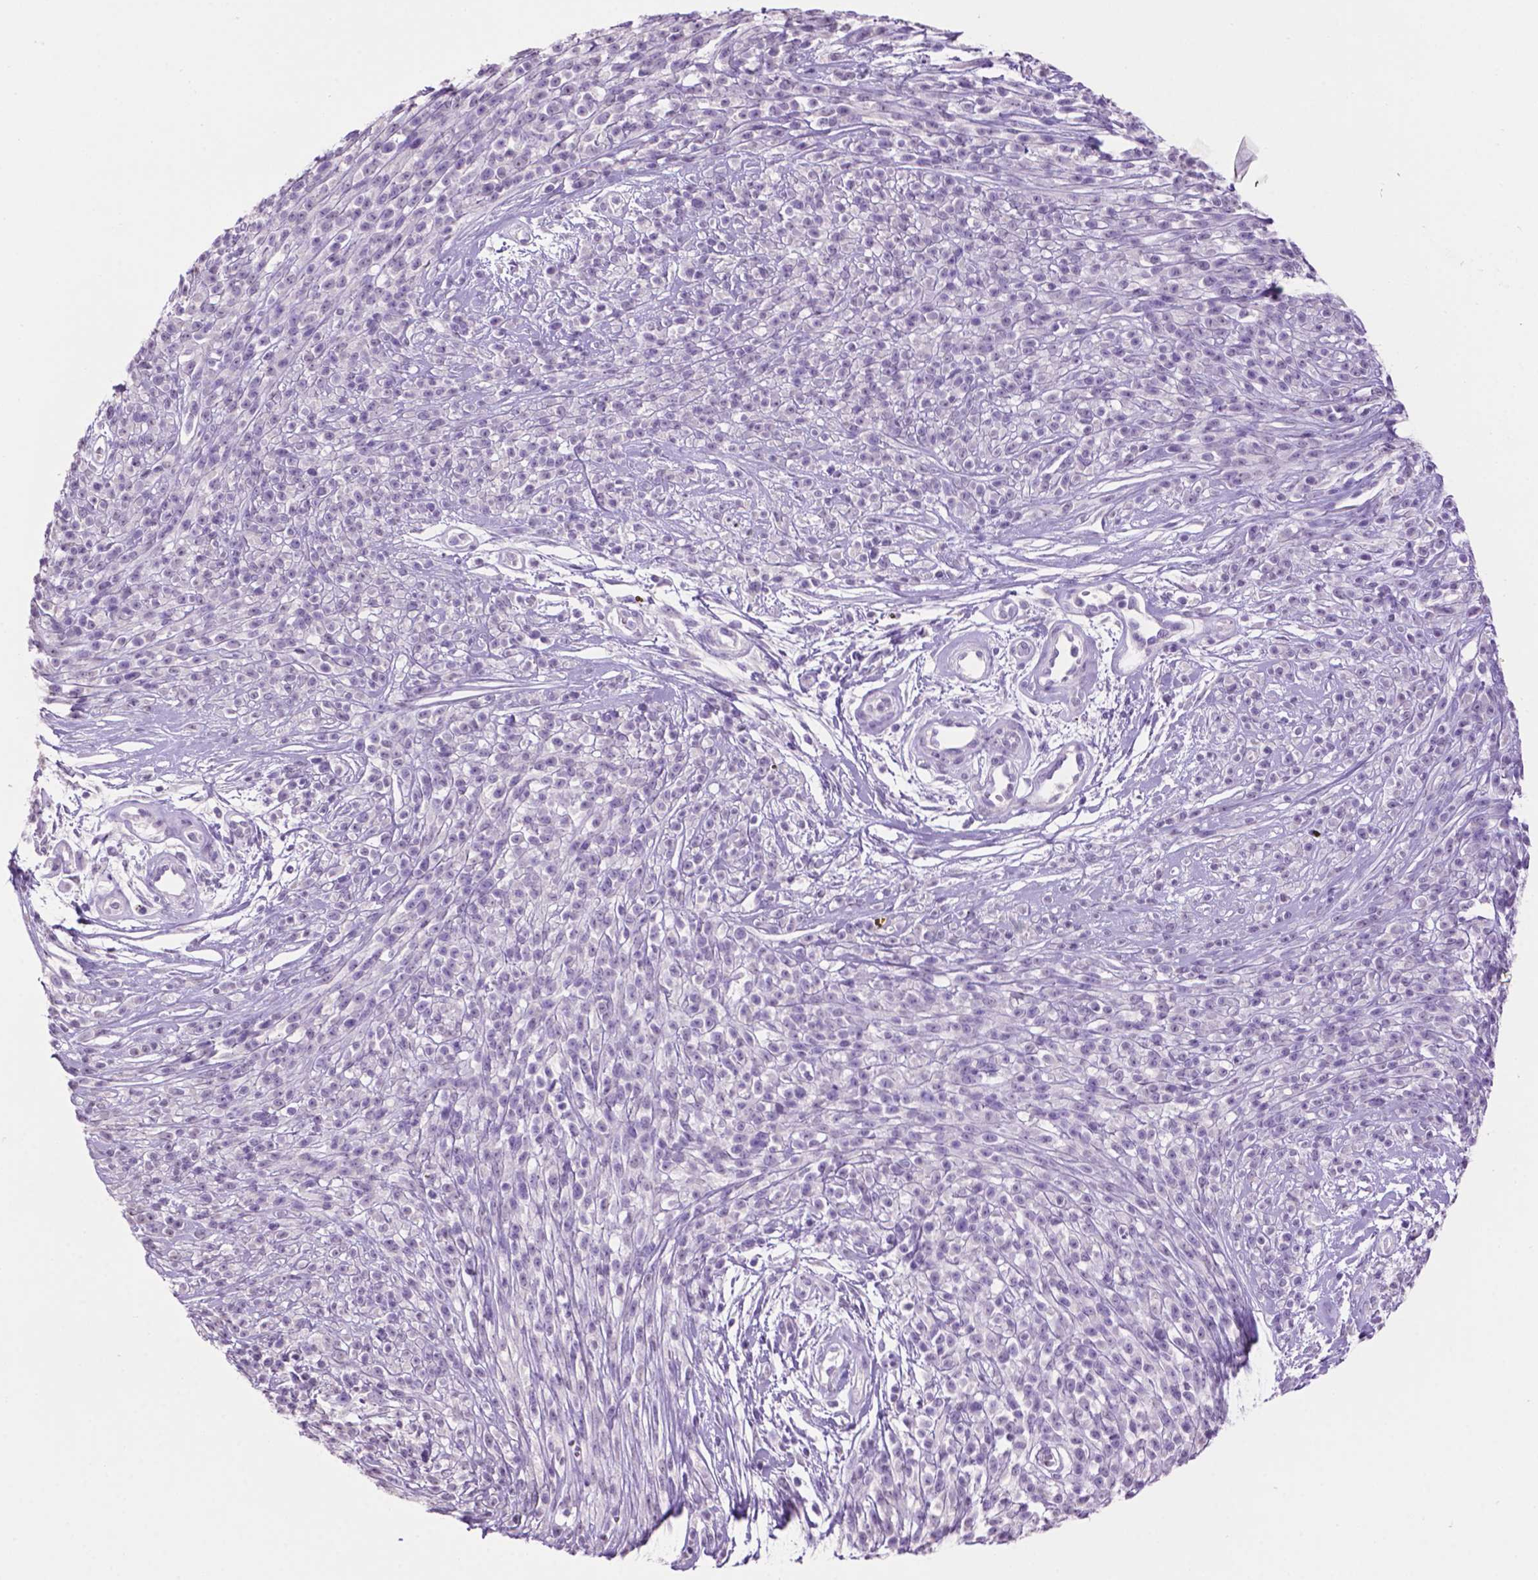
{"staining": {"intensity": "negative", "quantity": "none", "location": "none"}, "tissue": "melanoma", "cell_type": "Tumor cells", "image_type": "cancer", "snomed": [{"axis": "morphology", "description": "Malignant melanoma, NOS"}, {"axis": "topography", "description": "Skin"}, {"axis": "topography", "description": "Skin of trunk"}], "caption": "Melanoma was stained to show a protein in brown. There is no significant positivity in tumor cells.", "gene": "CRYBA4", "patient": {"sex": "male", "age": 74}}